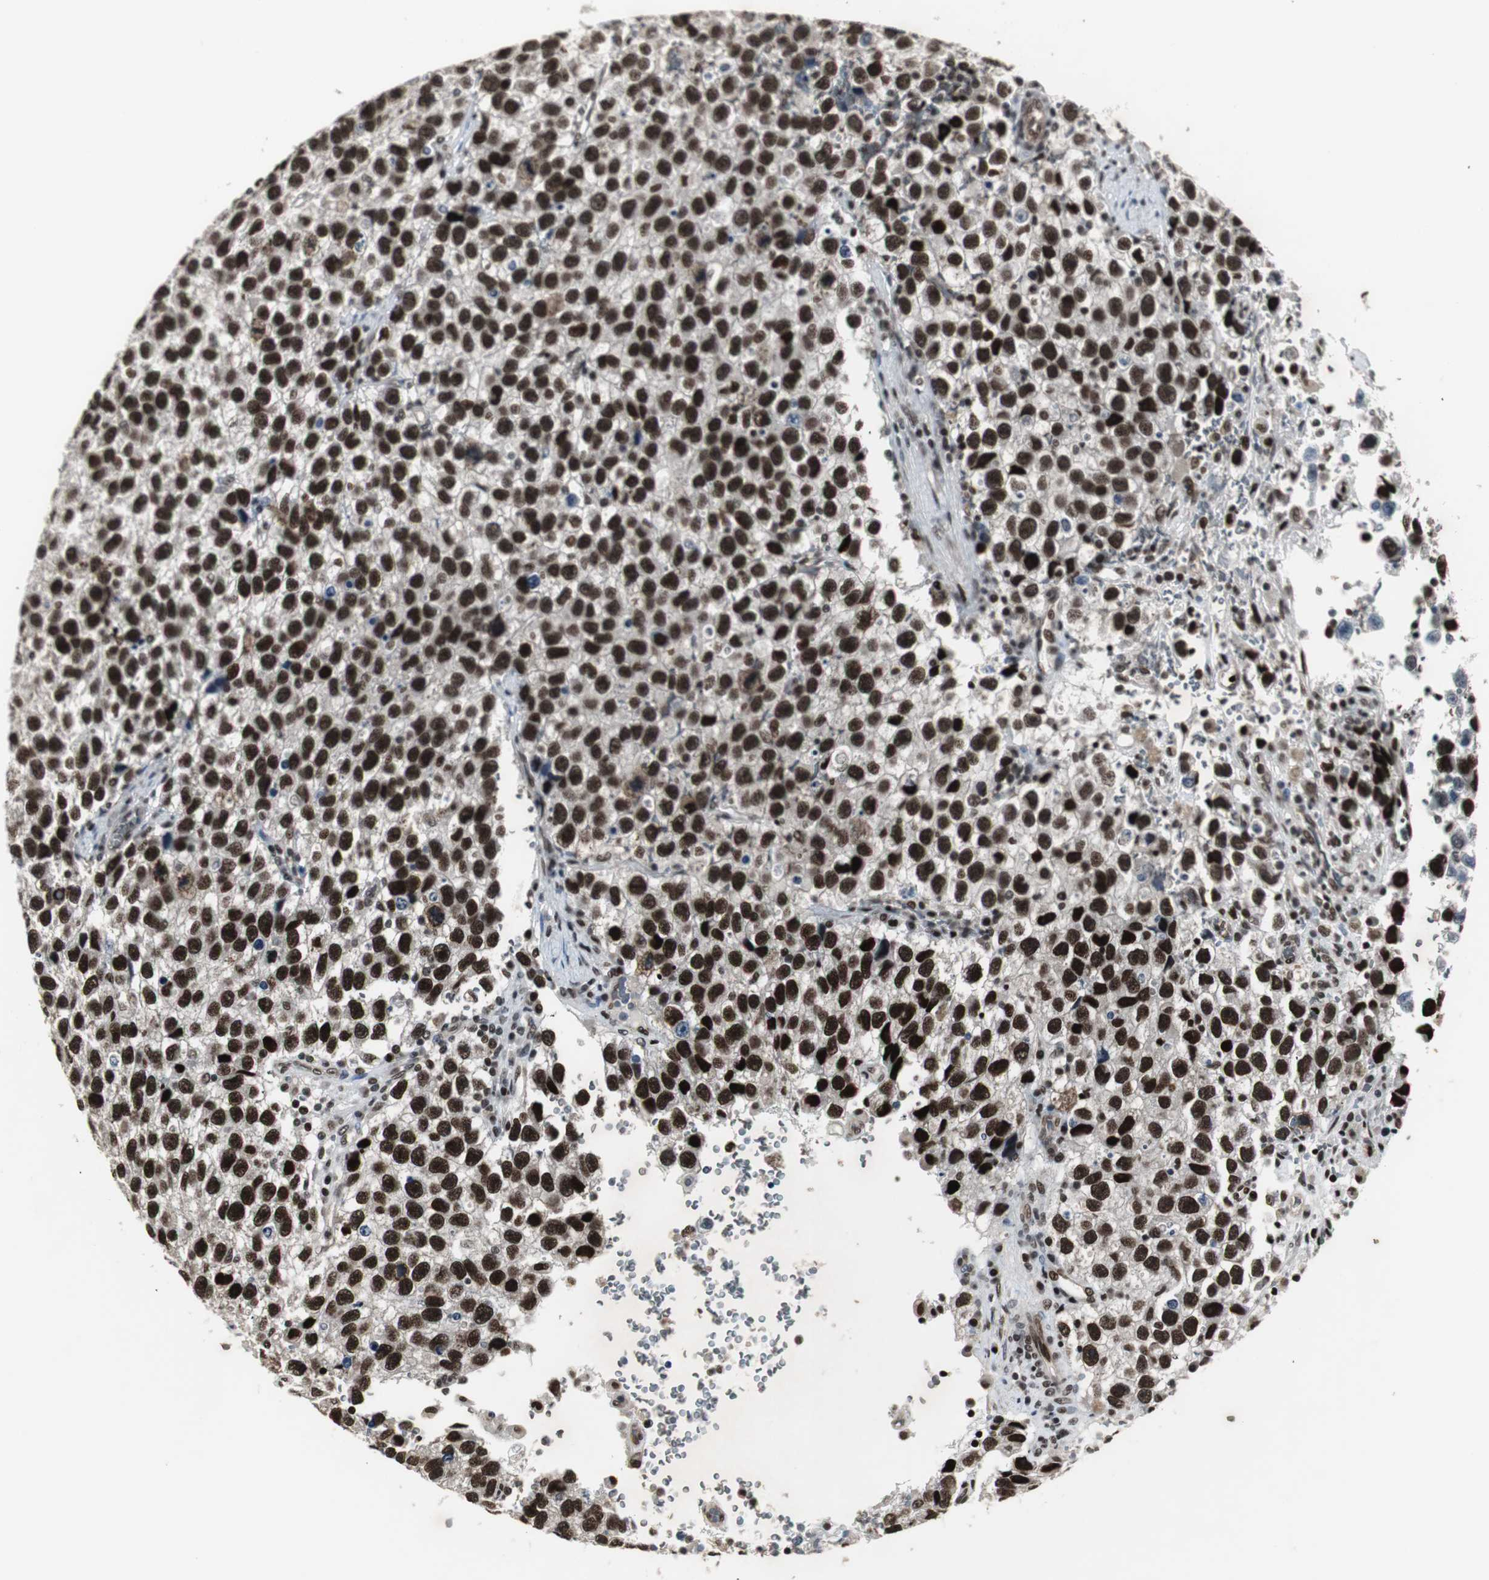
{"staining": {"intensity": "strong", "quantity": ">75%", "location": "nuclear"}, "tissue": "testis cancer", "cell_type": "Tumor cells", "image_type": "cancer", "snomed": [{"axis": "morphology", "description": "Seminoma, NOS"}, {"axis": "topography", "description": "Testis"}], "caption": "Immunohistochemical staining of testis cancer reveals strong nuclear protein expression in about >75% of tumor cells.", "gene": "TAF5", "patient": {"sex": "male", "age": 33}}